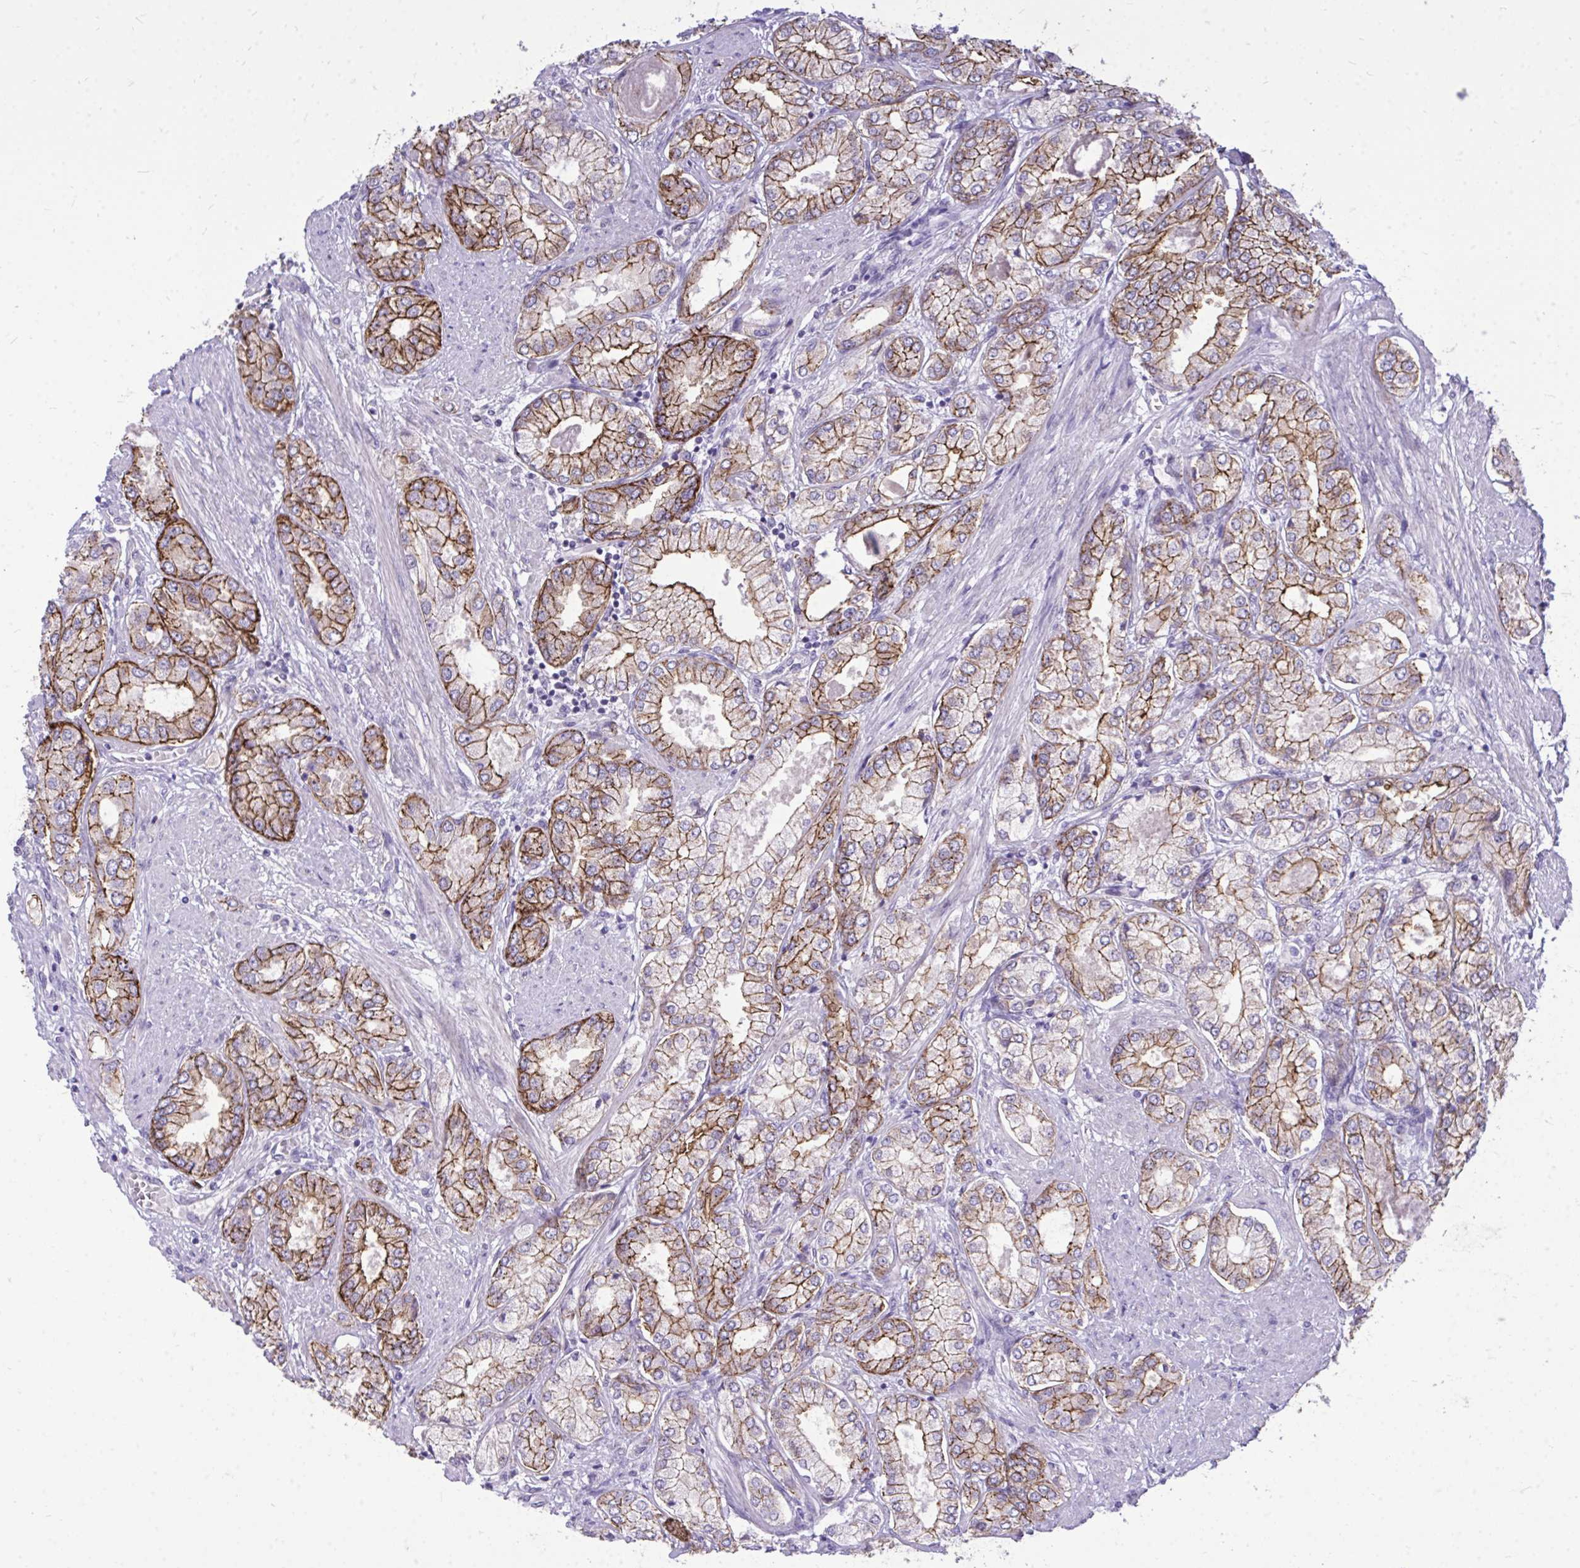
{"staining": {"intensity": "strong", "quantity": ">75%", "location": "cytoplasmic/membranous"}, "tissue": "prostate cancer", "cell_type": "Tumor cells", "image_type": "cancer", "snomed": [{"axis": "morphology", "description": "Adenocarcinoma, High grade"}, {"axis": "topography", "description": "Prostate"}], "caption": "Immunohistochemical staining of human prostate cancer displays strong cytoplasmic/membranous protein expression in about >75% of tumor cells. (DAB (3,3'-diaminobenzidine) IHC, brown staining for protein, blue staining for nuclei).", "gene": "SPTBN2", "patient": {"sex": "male", "age": 68}}